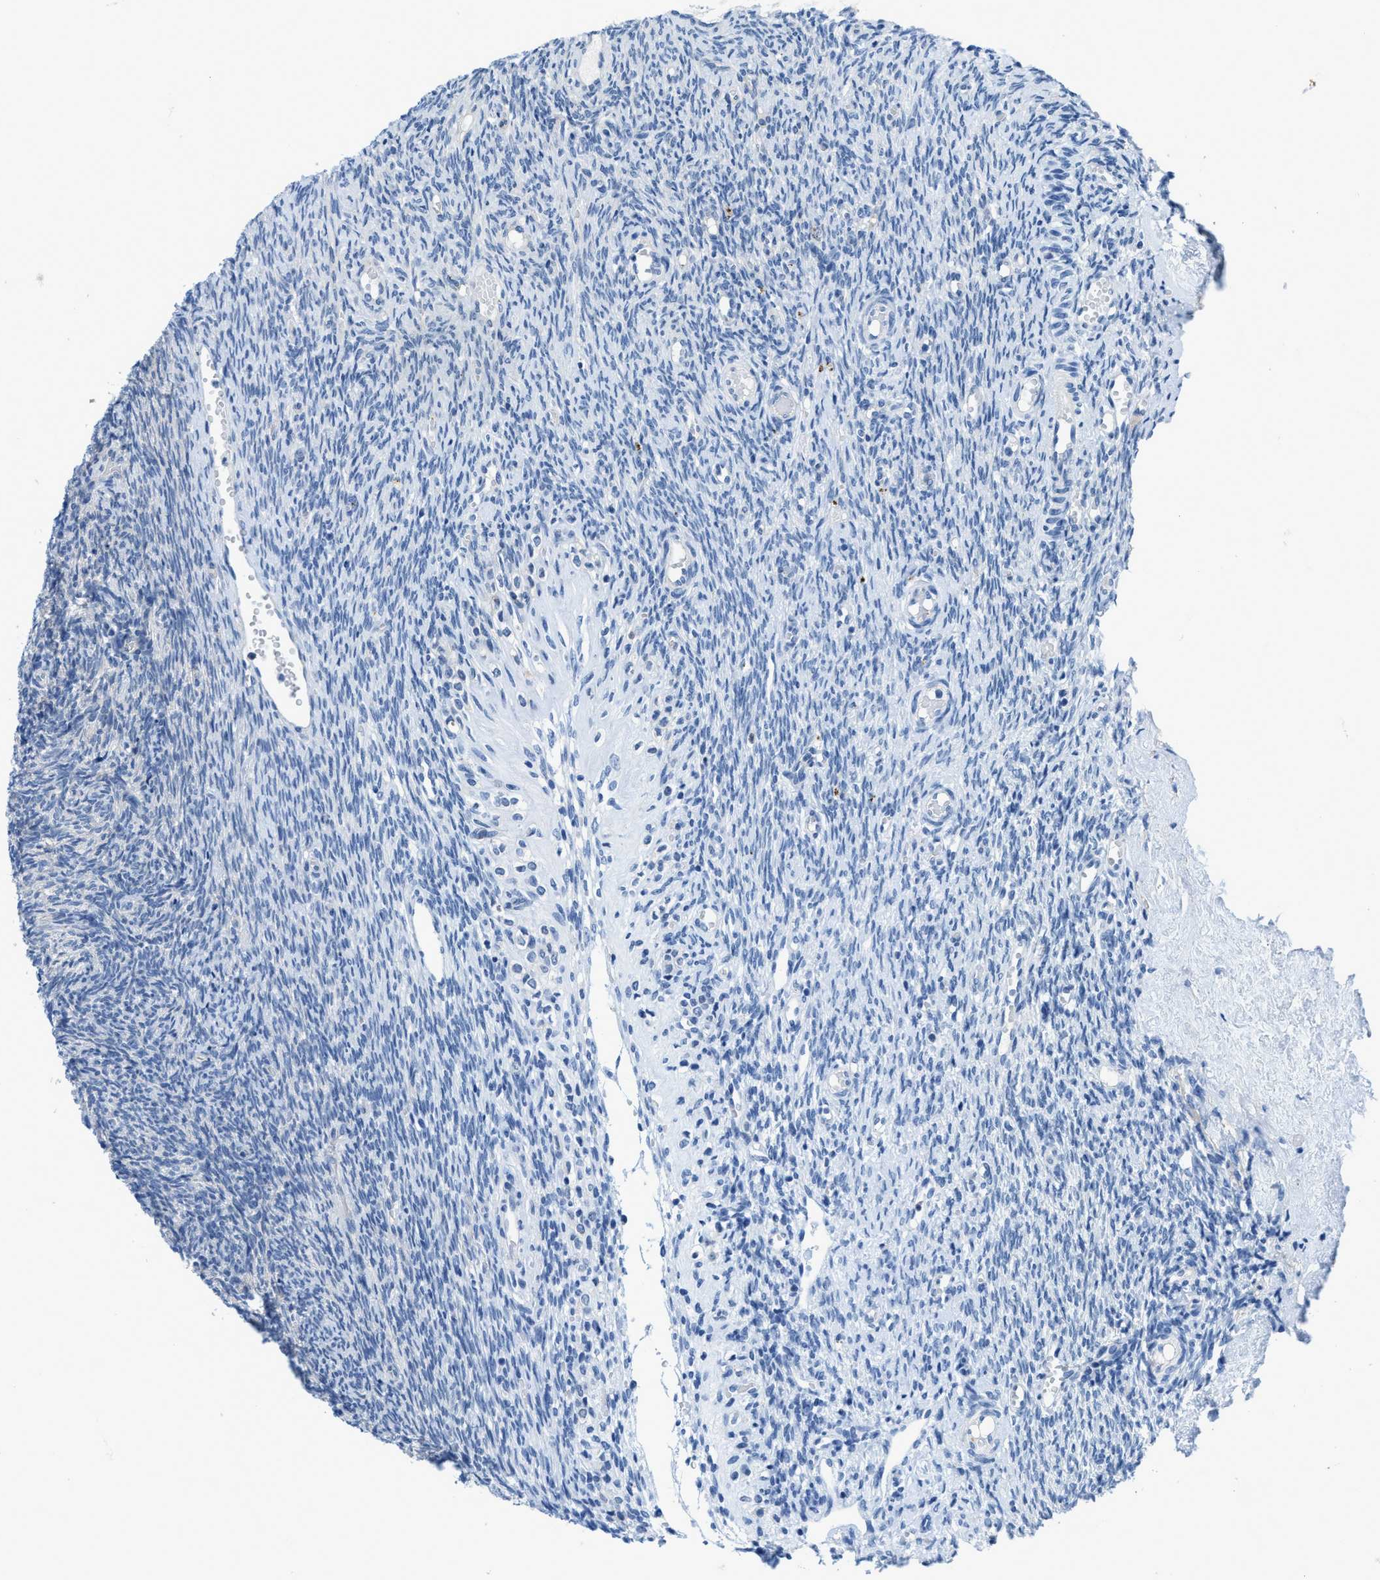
{"staining": {"intensity": "negative", "quantity": "none", "location": "none"}, "tissue": "ovary", "cell_type": "Ovarian stroma cells", "image_type": "normal", "snomed": [{"axis": "morphology", "description": "Normal tissue, NOS"}, {"axis": "topography", "description": "Ovary"}], "caption": "The photomicrograph exhibits no staining of ovarian stroma cells in normal ovary.", "gene": "NUDT5", "patient": {"sex": "female", "age": 41}}